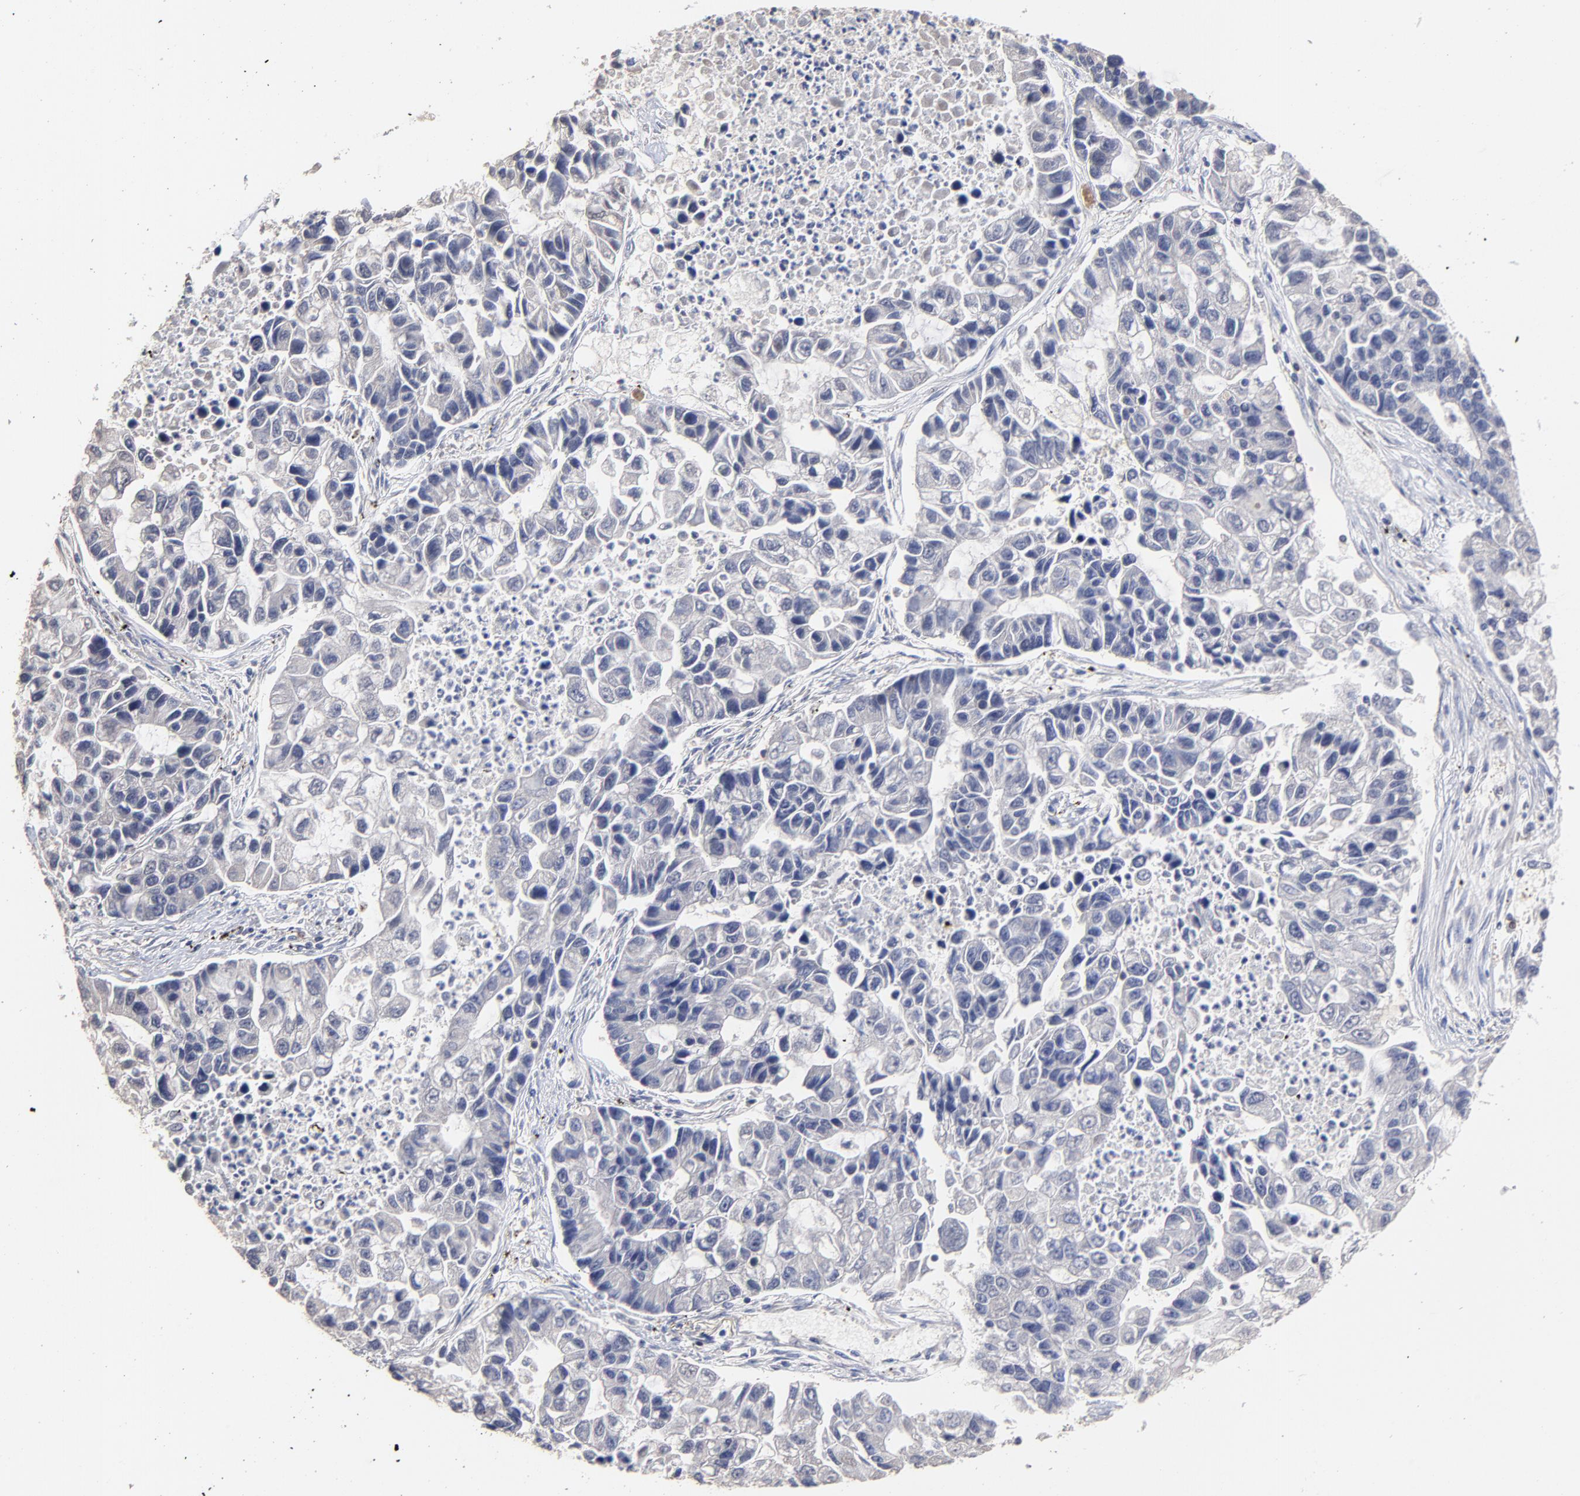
{"staining": {"intensity": "negative", "quantity": "none", "location": "none"}, "tissue": "lung cancer", "cell_type": "Tumor cells", "image_type": "cancer", "snomed": [{"axis": "morphology", "description": "Adenocarcinoma, NOS"}, {"axis": "topography", "description": "Lung"}], "caption": "This is an immunohistochemistry micrograph of human lung cancer (adenocarcinoma). There is no expression in tumor cells.", "gene": "TRAT1", "patient": {"sex": "female", "age": 51}}